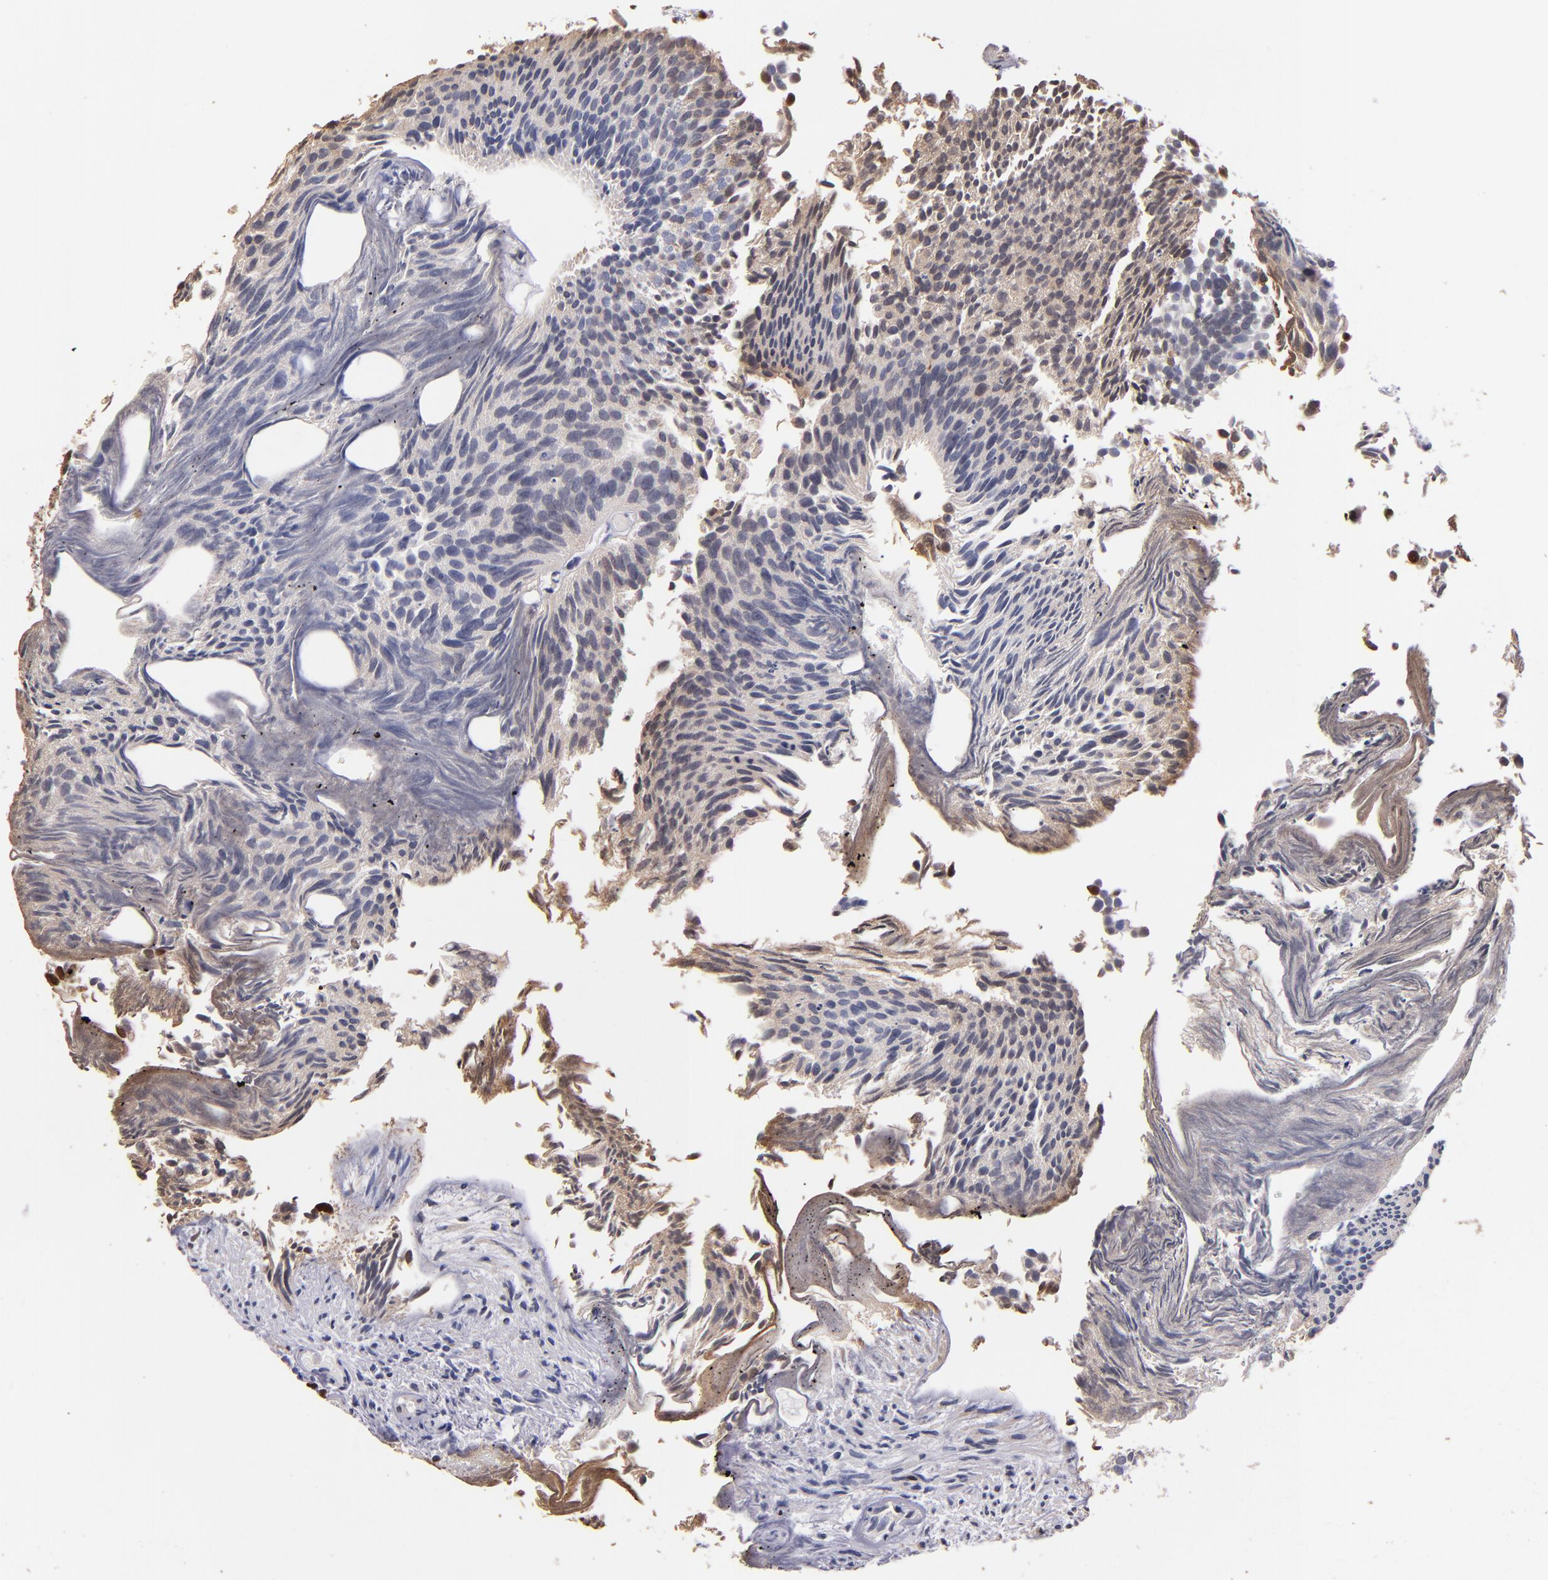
{"staining": {"intensity": "moderate", "quantity": "<25%", "location": "cytoplasmic/membranous,nuclear"}, "tissue": "urothelial cancer", "cell_type": "Tumor cells", "image_type": "cancer", "snomed": [{"axis": "morphology", "description": "Urothelial carcinoma, Low grade"}, {"axis": "topography", "description": "Urinary bladder"}], "caption": "Urothelial cancer stained for a protein (brown) reveals moderate cytoplasmic/membranous and nuclear positive expression in about <25% of tumor cells.", "gene": "S100A4", "patient": {"sex": "male", "age": 84}}